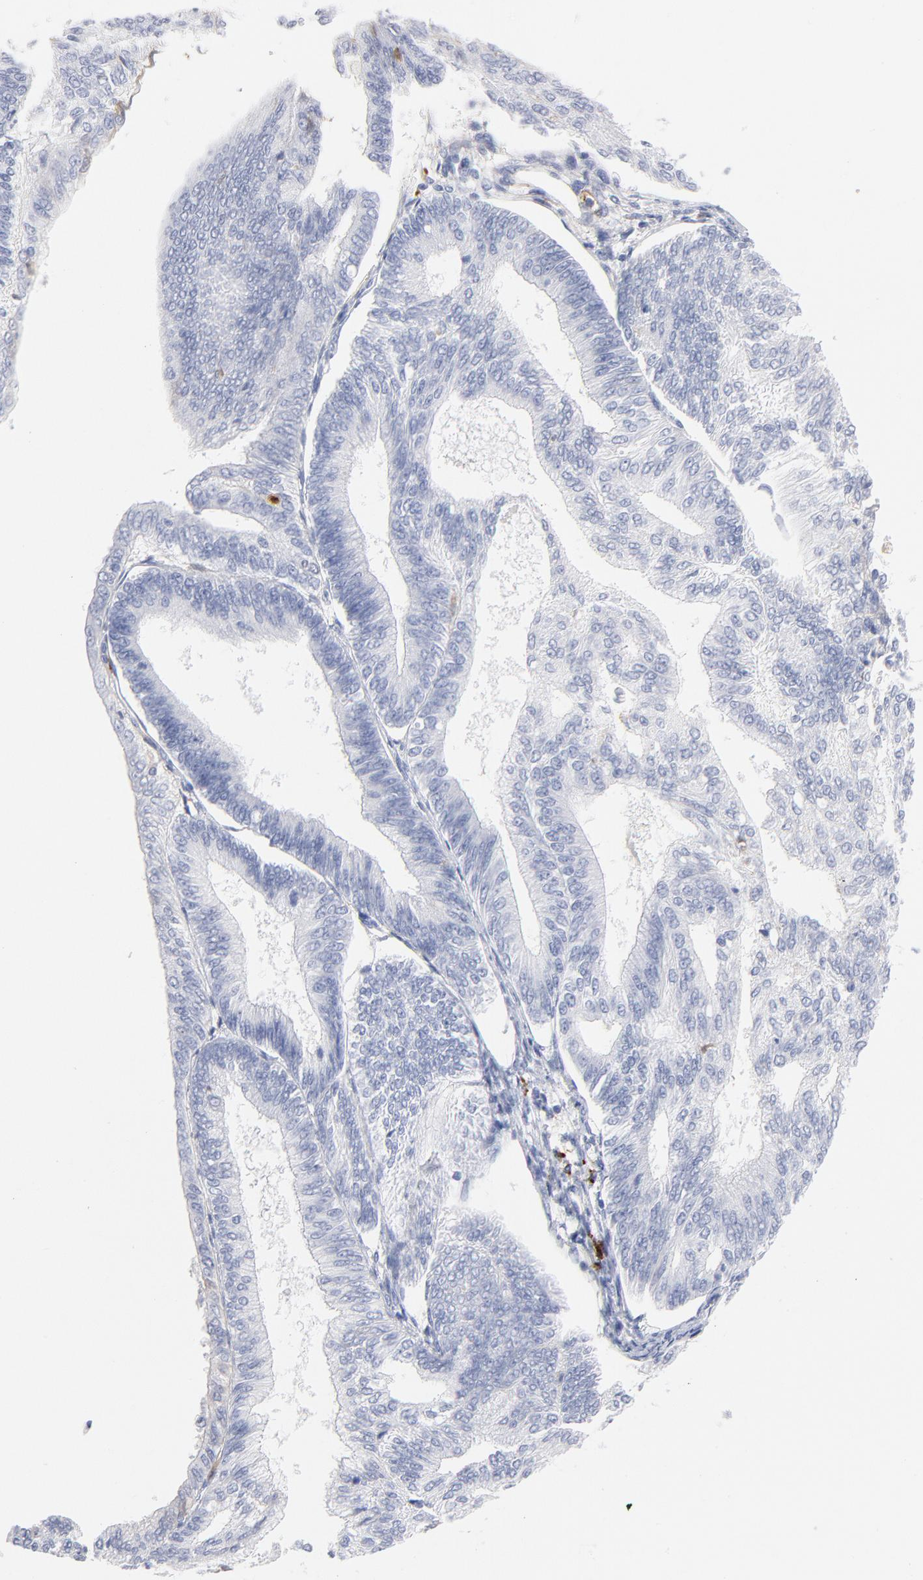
{"staining": {"intensity": "negative", "quantity": "none", "location": "none"}, "tissue": "endometrial cancer", "cell_type": "Tumor cells", "image_type": "cancer", "snomed": [{"axis": "morphology", "description": "Adenocarcinoma, NOS"}, {"axis": "topography", "description": "Endometrium"}], "caption": "Tumor cells are negative for brown protein staining in adenocarcinoma (endometrial). (DAB (3,3'-diaminobenzidine) IHC with hematoxylin counter stain).", "gene": "PLAT", "patient": {"sex": "female", "age": 55}}